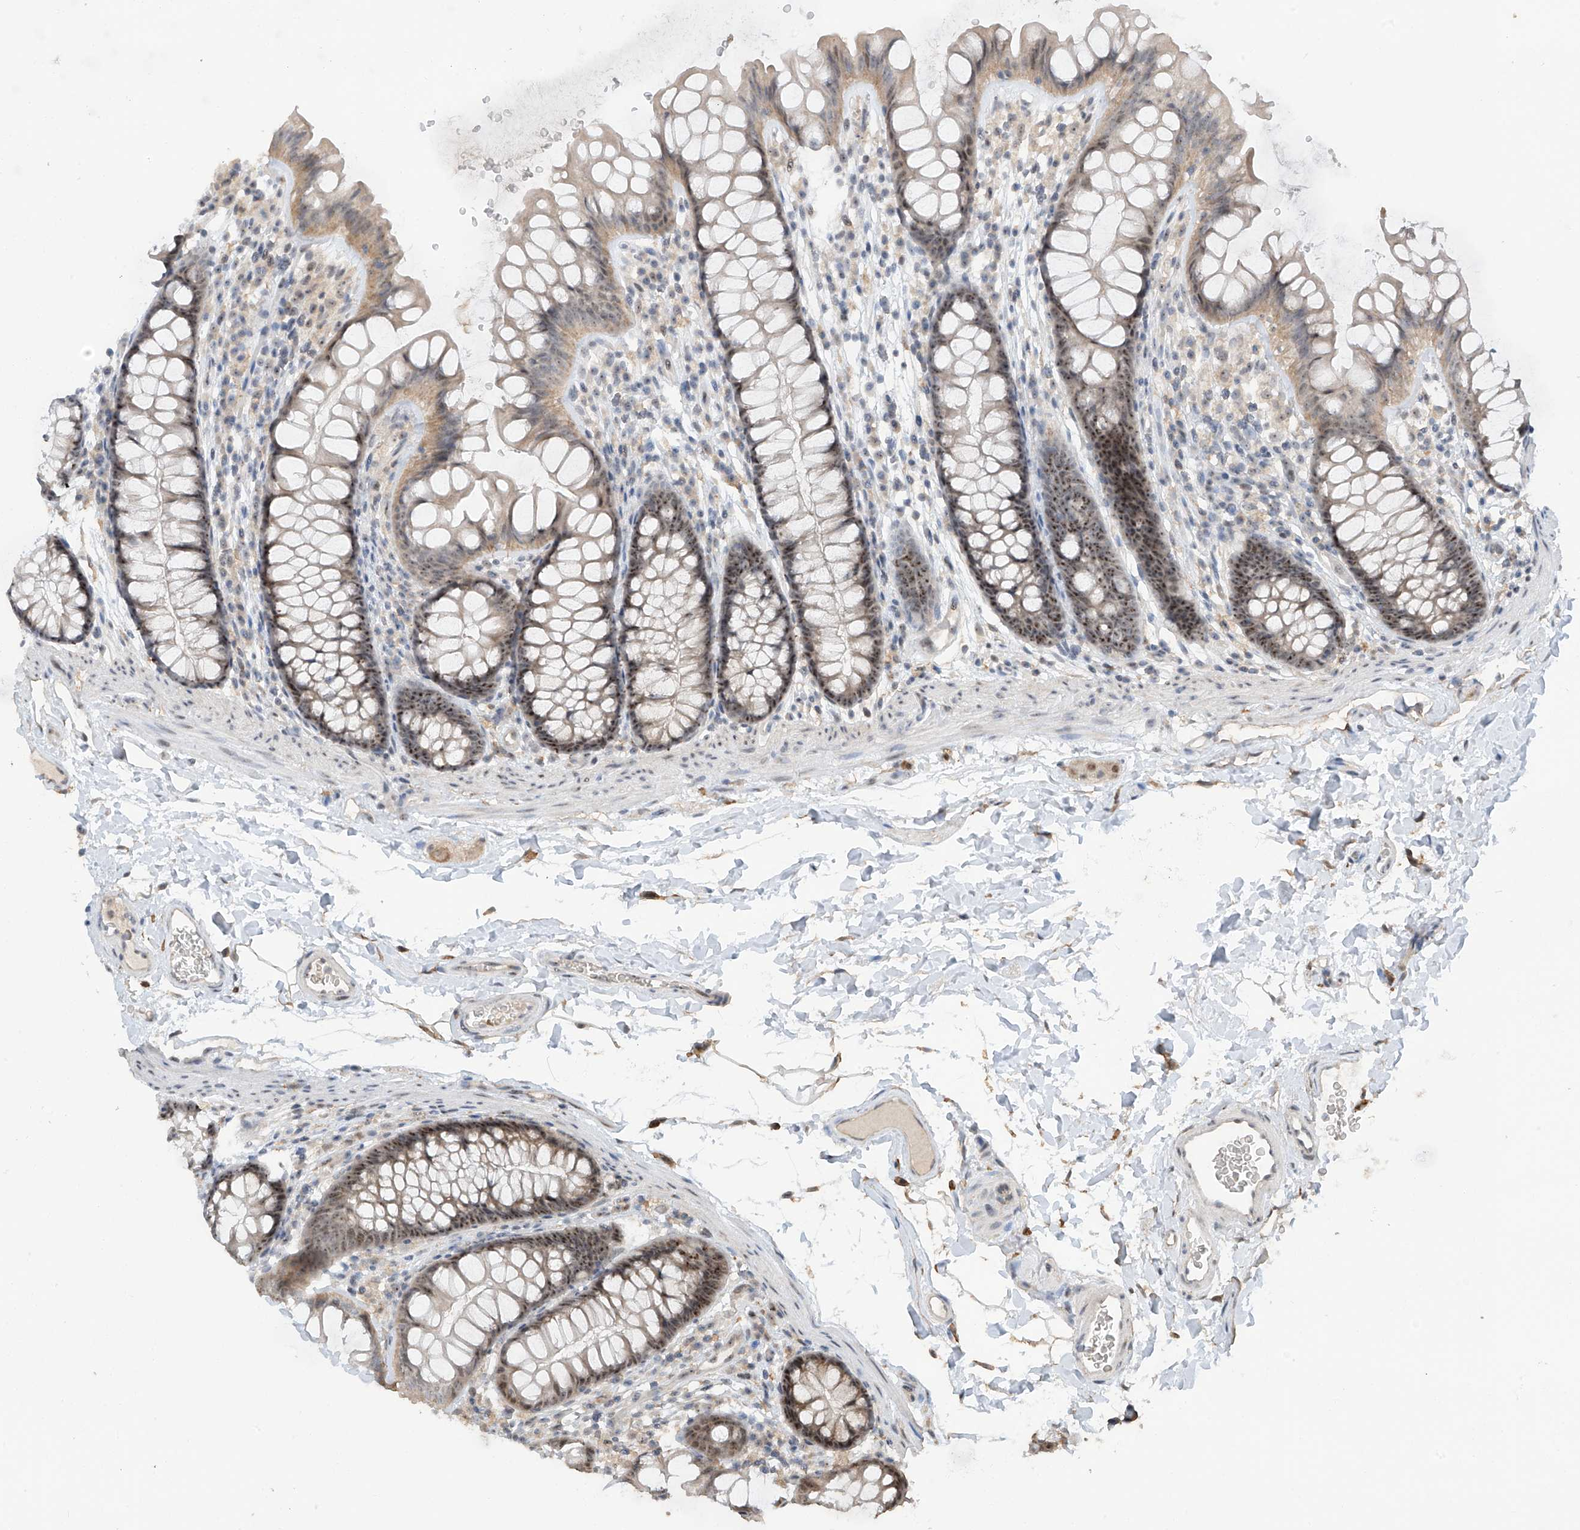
{"staining": {"intensity": "weak", "quantity": "25%-75%", "location": "cytoplasmic/membranous,nuclear"}, "tissue": "colon", "cell_type": "Endothelial cells", "image_type": "normal", "snomed": [{"axis": "morphology", "description": "Normal tissue, NOS"}, {"axis": "topography", "description": "Colon"}], "caption": "Brown immunohistochemical staining in benign colon reveals weak cytoplasmic/membranous,nuclear staining in about 25%-75% of endothelial cells. The staining was performed using DAB, with brown indicating positive protein expression. Nuclei are stained blue with hematoxylin.", "gene": "C1orf131", "patient": {"sex": "female", "age": 62}}